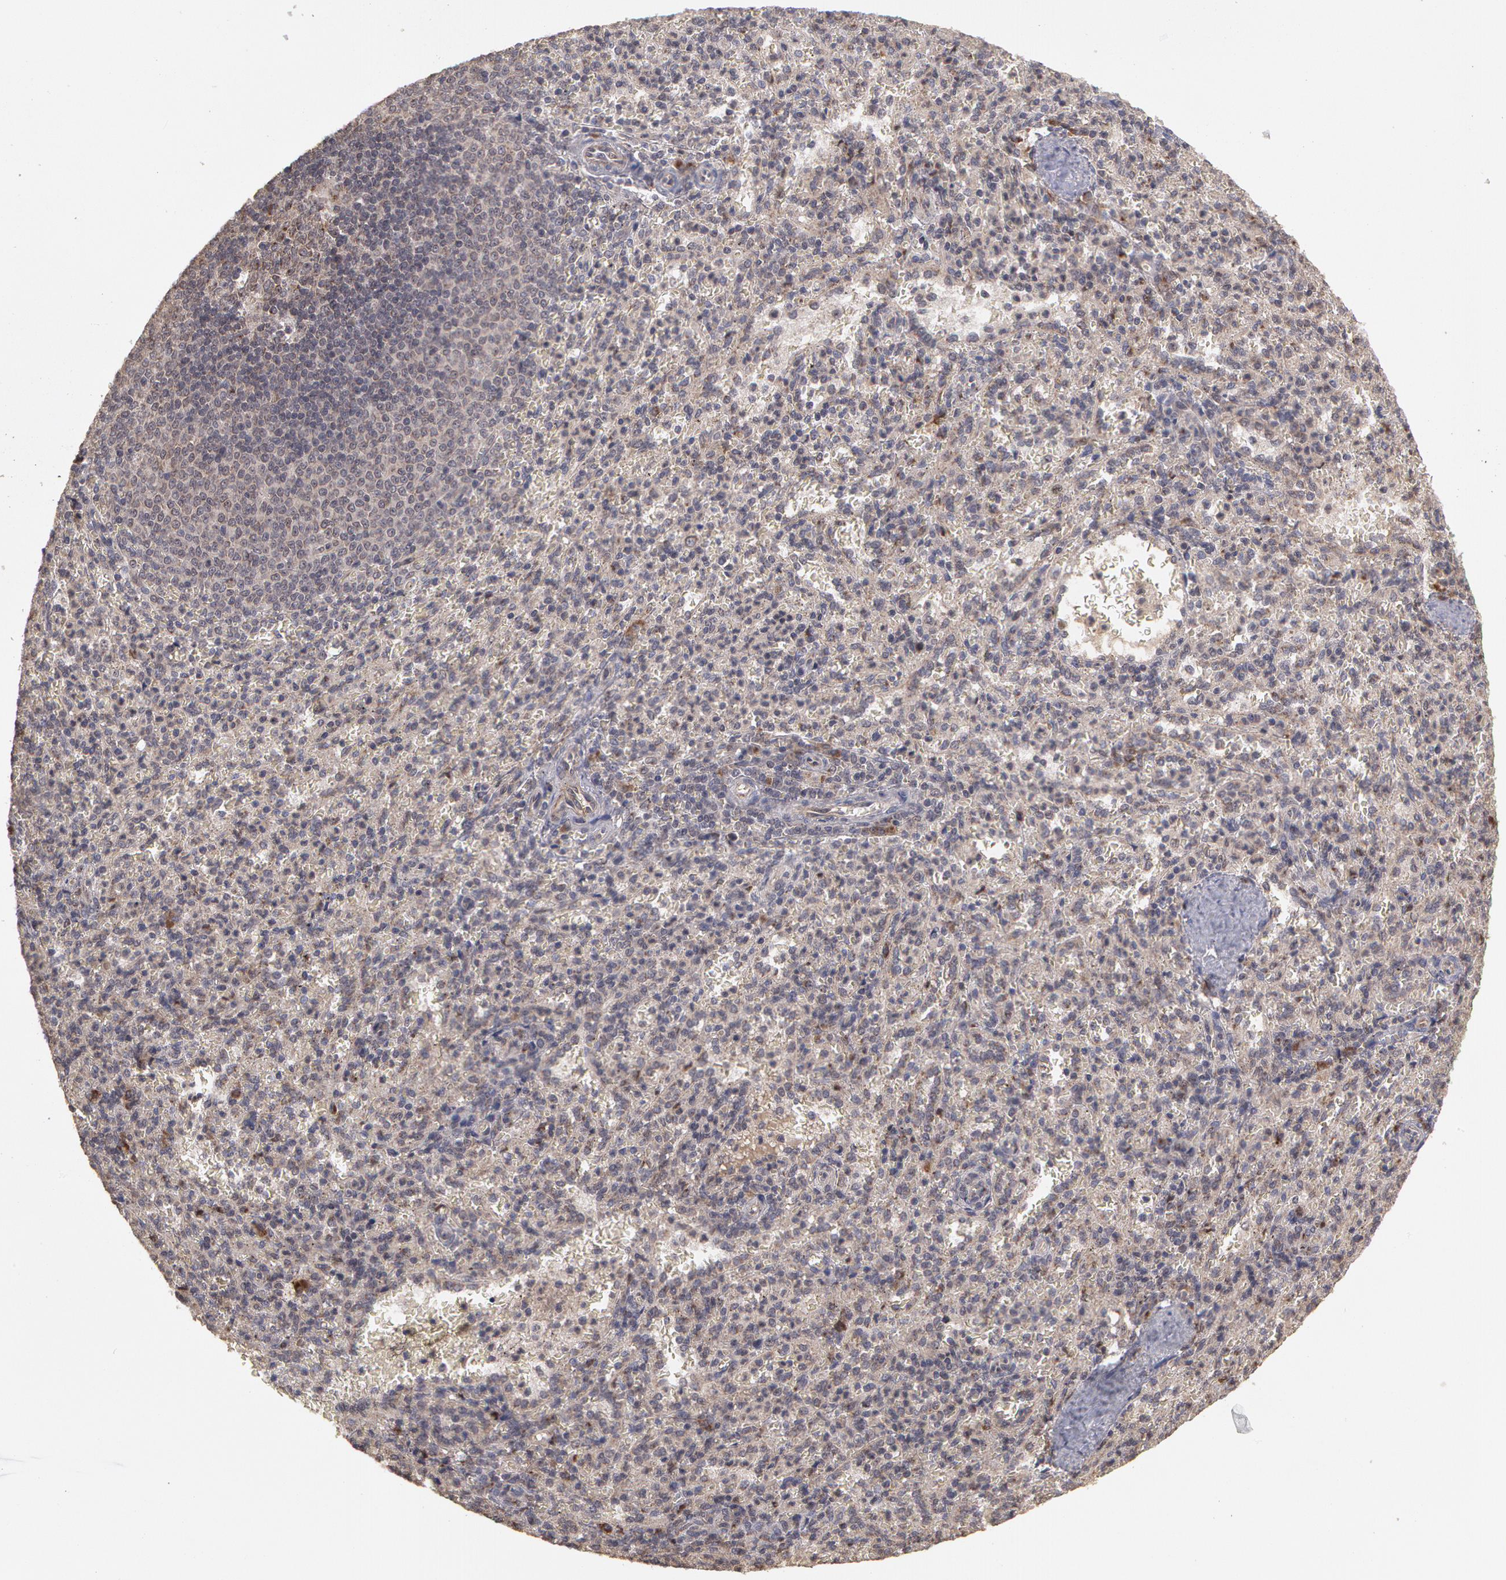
{"staining": {"intensity": "weak", "quantity": "<25%", "location": "nuclear"}, "tissue": "spleen", "cell_type": "Cells in red pulp", "image_type": "normal", "snomed": [{"axis": "morphology", "description": "Normal tissue, NOS"}, {"axis": "topography", "description": "Spleen"}], "caption": "Cells in red pulp are negative for protein expression in normal human spleen. (Brightfield microscopy of DAB immunohistochemistry at high magnification).", "gene": "STX5", "patient": {"sex": "female", "age": 21}}